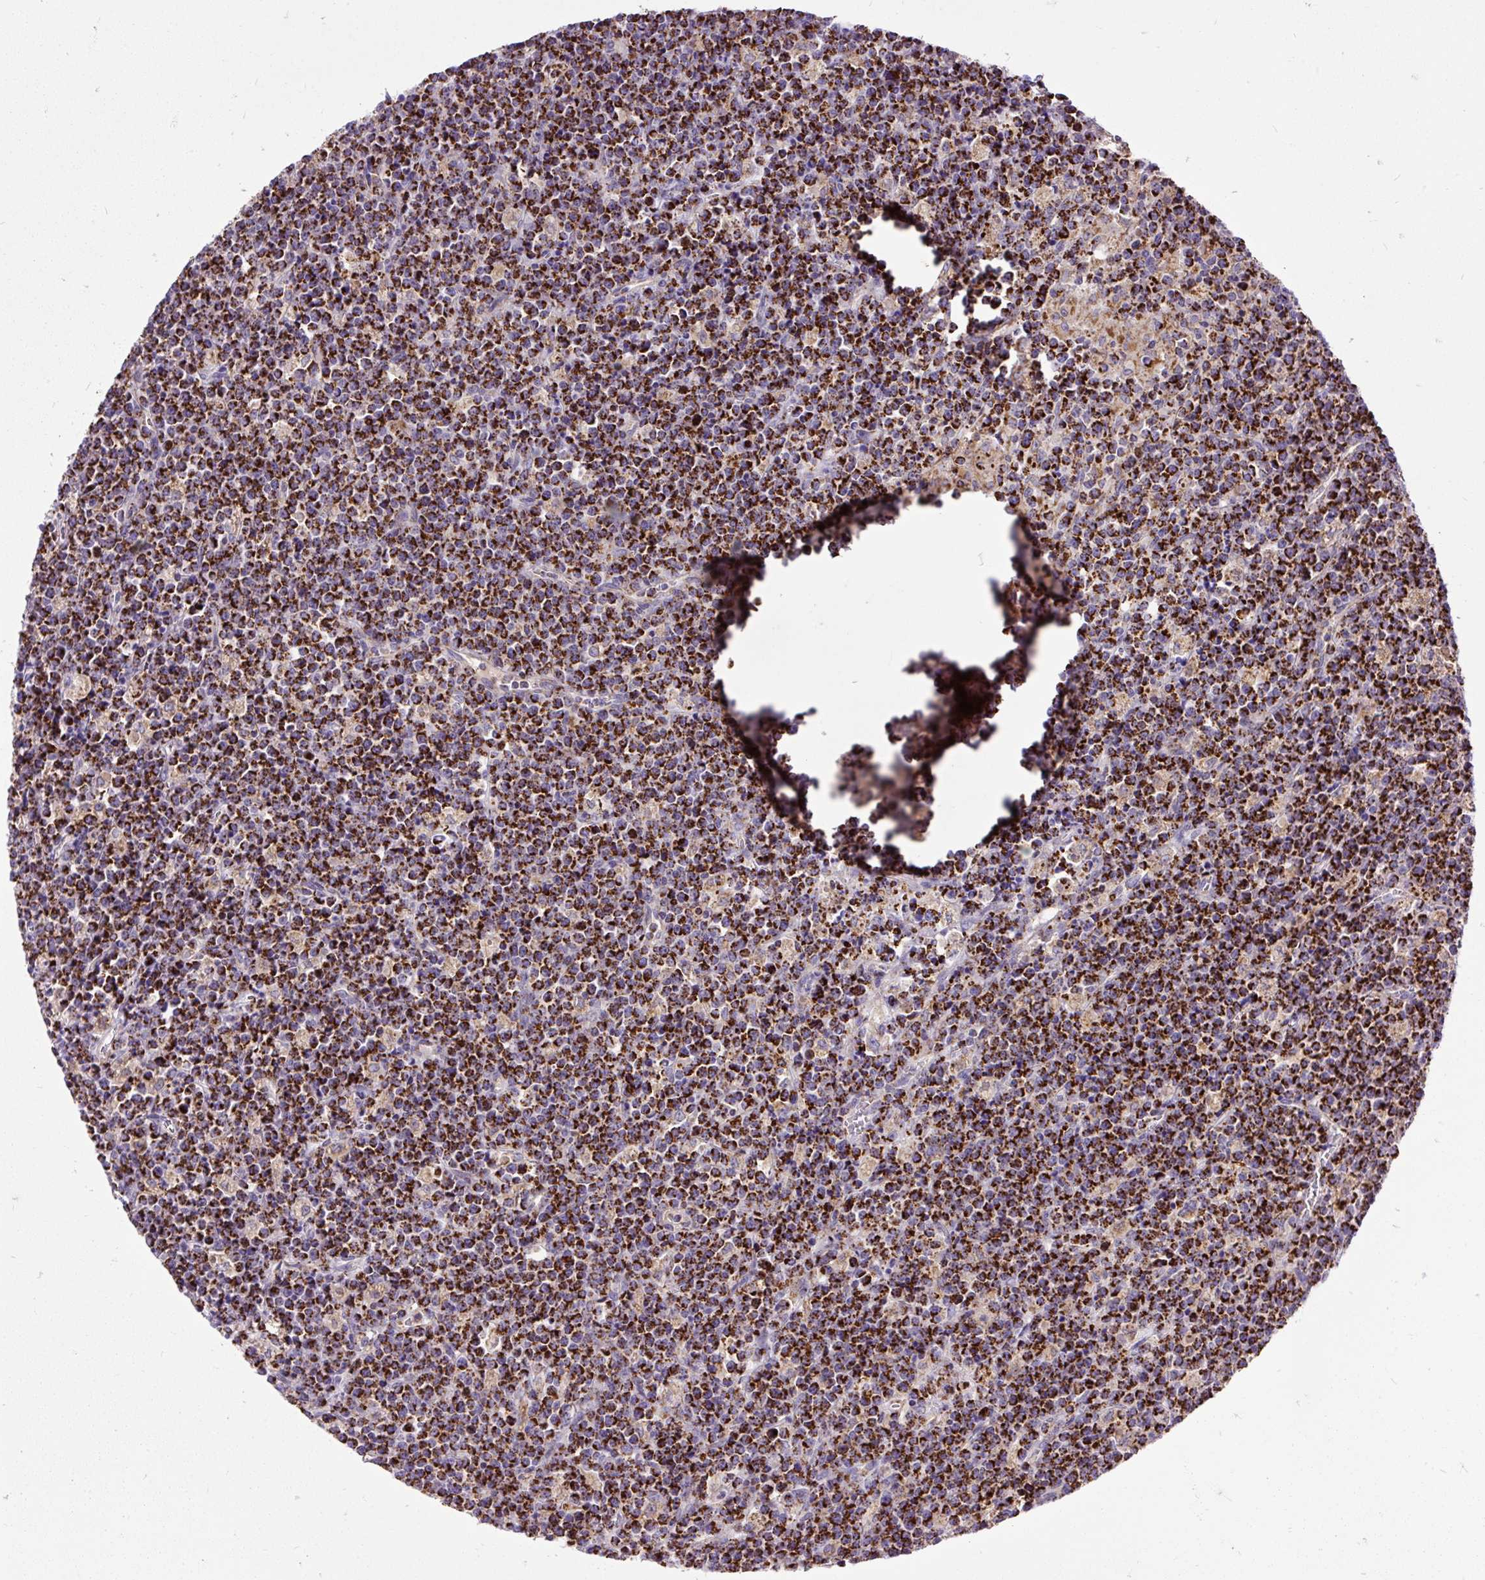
{"staining": {"intensity": "strong", "quantity": ">75%", "location": "cytoplasmic/membranous"}, "tissue": "lymphoma", "cell_type": "Tumor cells", "image_type": "cancer", "snomed": [{"axis": "morphology", "description": "Malignant lymphoma, non-Hodgkin's type, High grade"}, {"axis": "topography", "description": "Ovary"}], "caption": "A brown stain labels strong cytoplasmic/membranous expression of a protein in lymphoma tumor cells.", "gene": "TOMM40", "patient": {"sex": "female", "age": 56}}